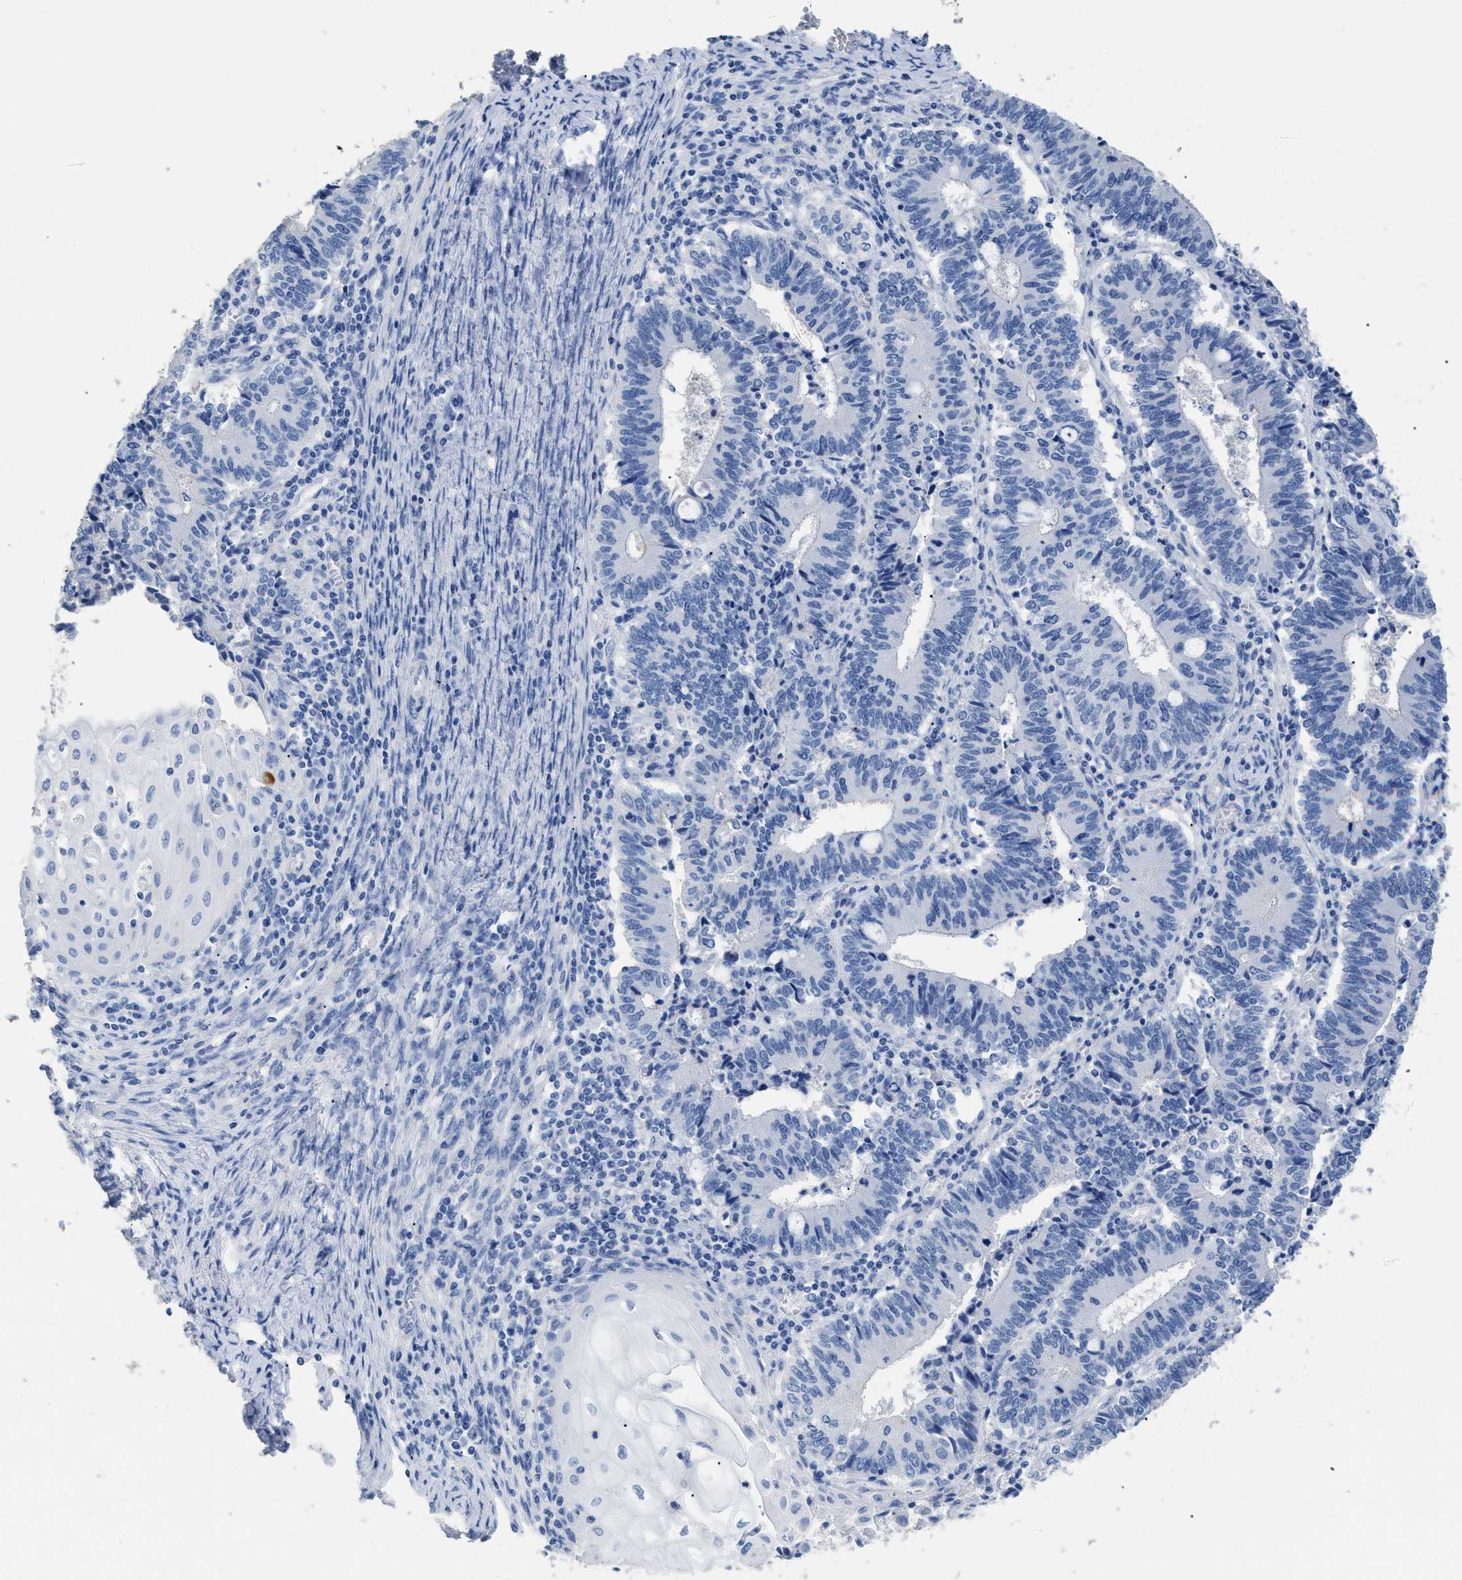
{"staining": {"intensity": "negative", "quantity": "none", "location": "none"}, "tissue": "cervical cancer", "cell_type": "Tumor cells", "image_type": "cancer", "snomed": [{"axis": "morphology", "description": "Adenocarcinoma, NOS"}, {"axis": "topography", "description": "Cervix"}], "caption": "Cervical cancer (adenocarcinoma) was stained to show a protein in brown. There is no significant staining in tumor cells.", "gene": "DLC1", "patient": {"sex": "female", "age": 44}}